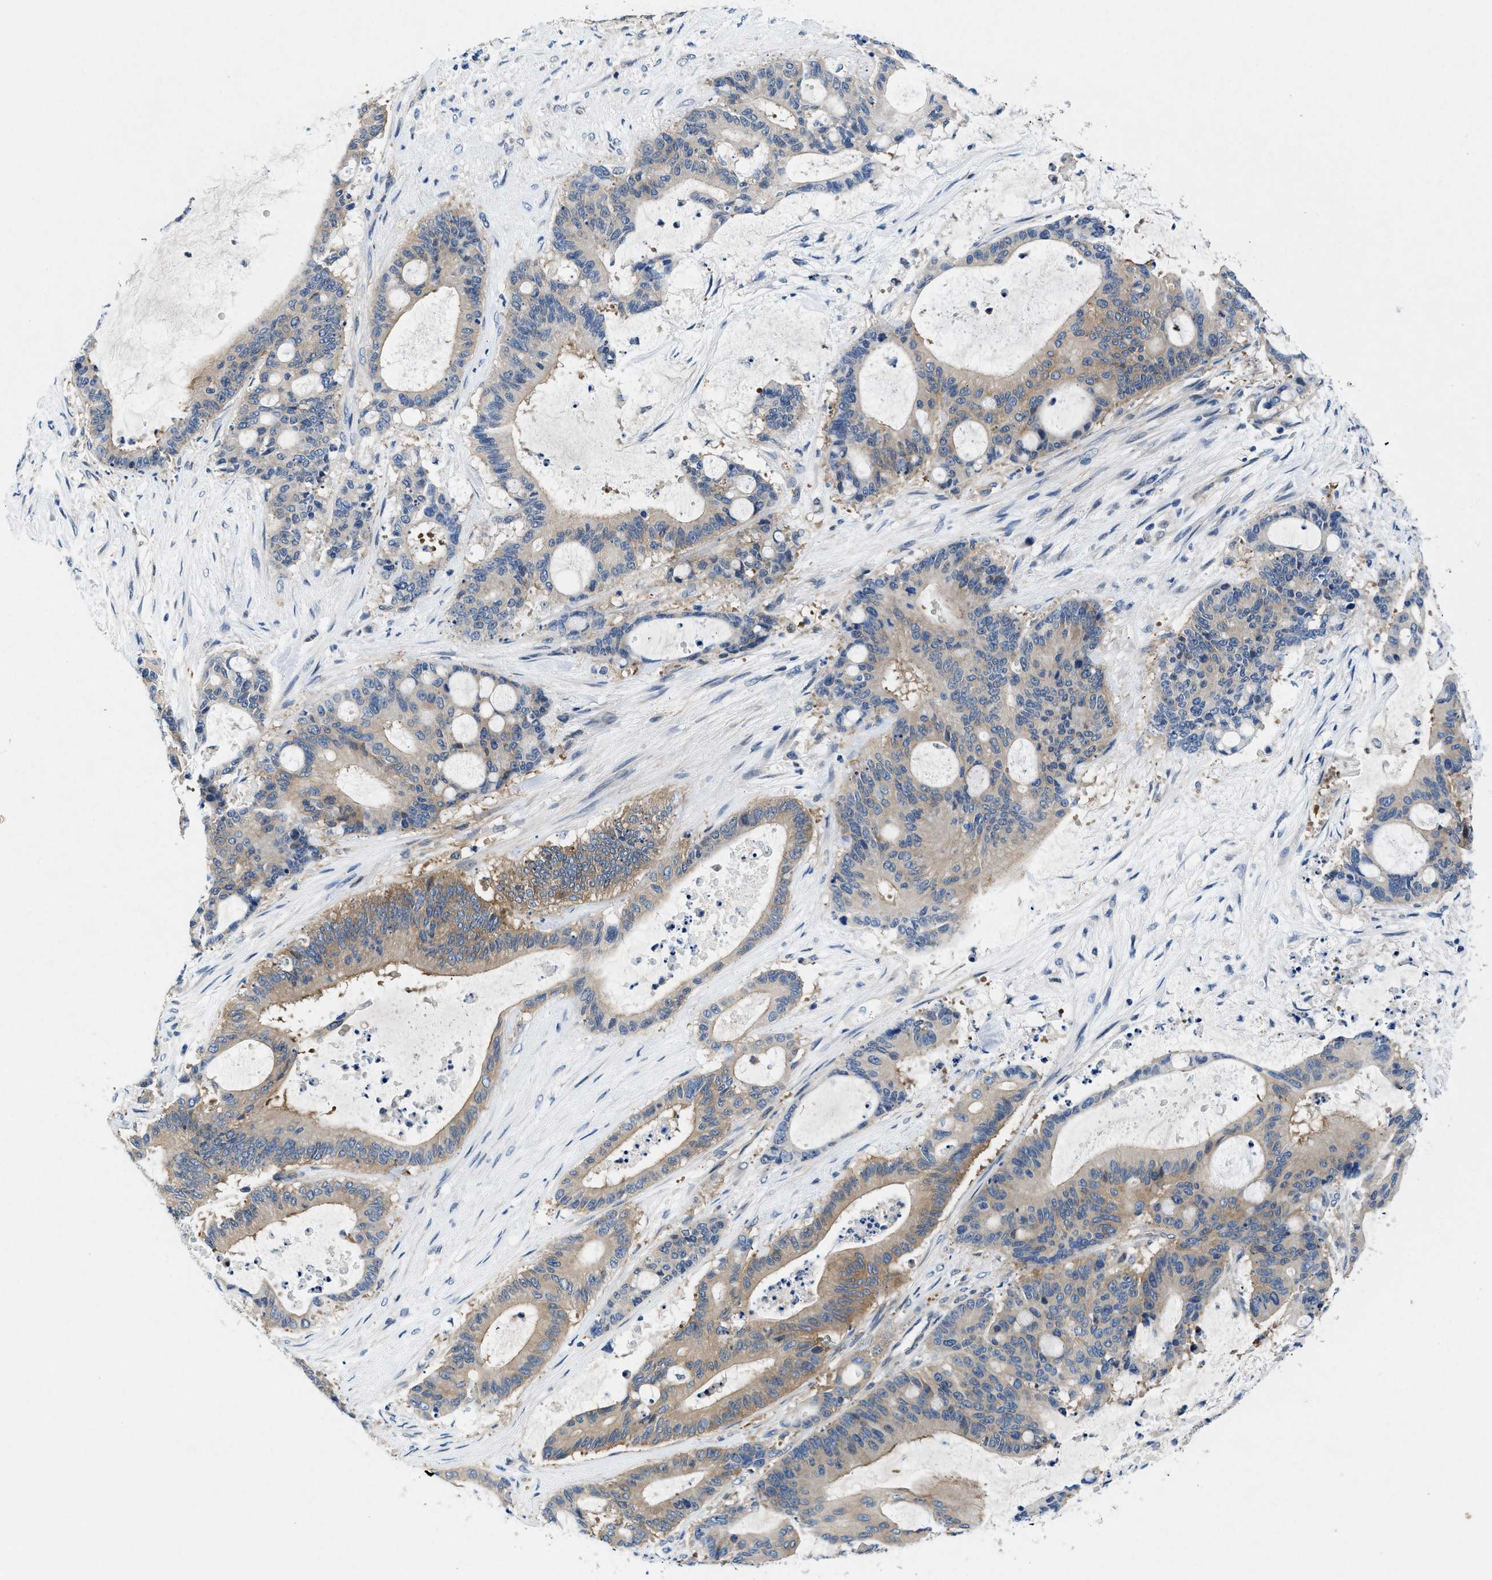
{"staining": {"intensity": "moderate", "quantity": "<25%", "location": "cytoplasmic/membranous"}, "tissue": "liver cancer", "cell_type": "Tumor cells", "image_type": "cancer", "snomed": [{"axis": "morphology", "description": "Cholangiocarcinoma"}, {"axis": "topography", "description": "Liver"}], "caption": "About <25% of tumor cells in liver cancer exhibit moderate cytoplasmic/membranous protein staining as visualized by brown immunohistochemical staining.", "gene": "COPS2", "patient": {"sex": "female", "age": 73}}